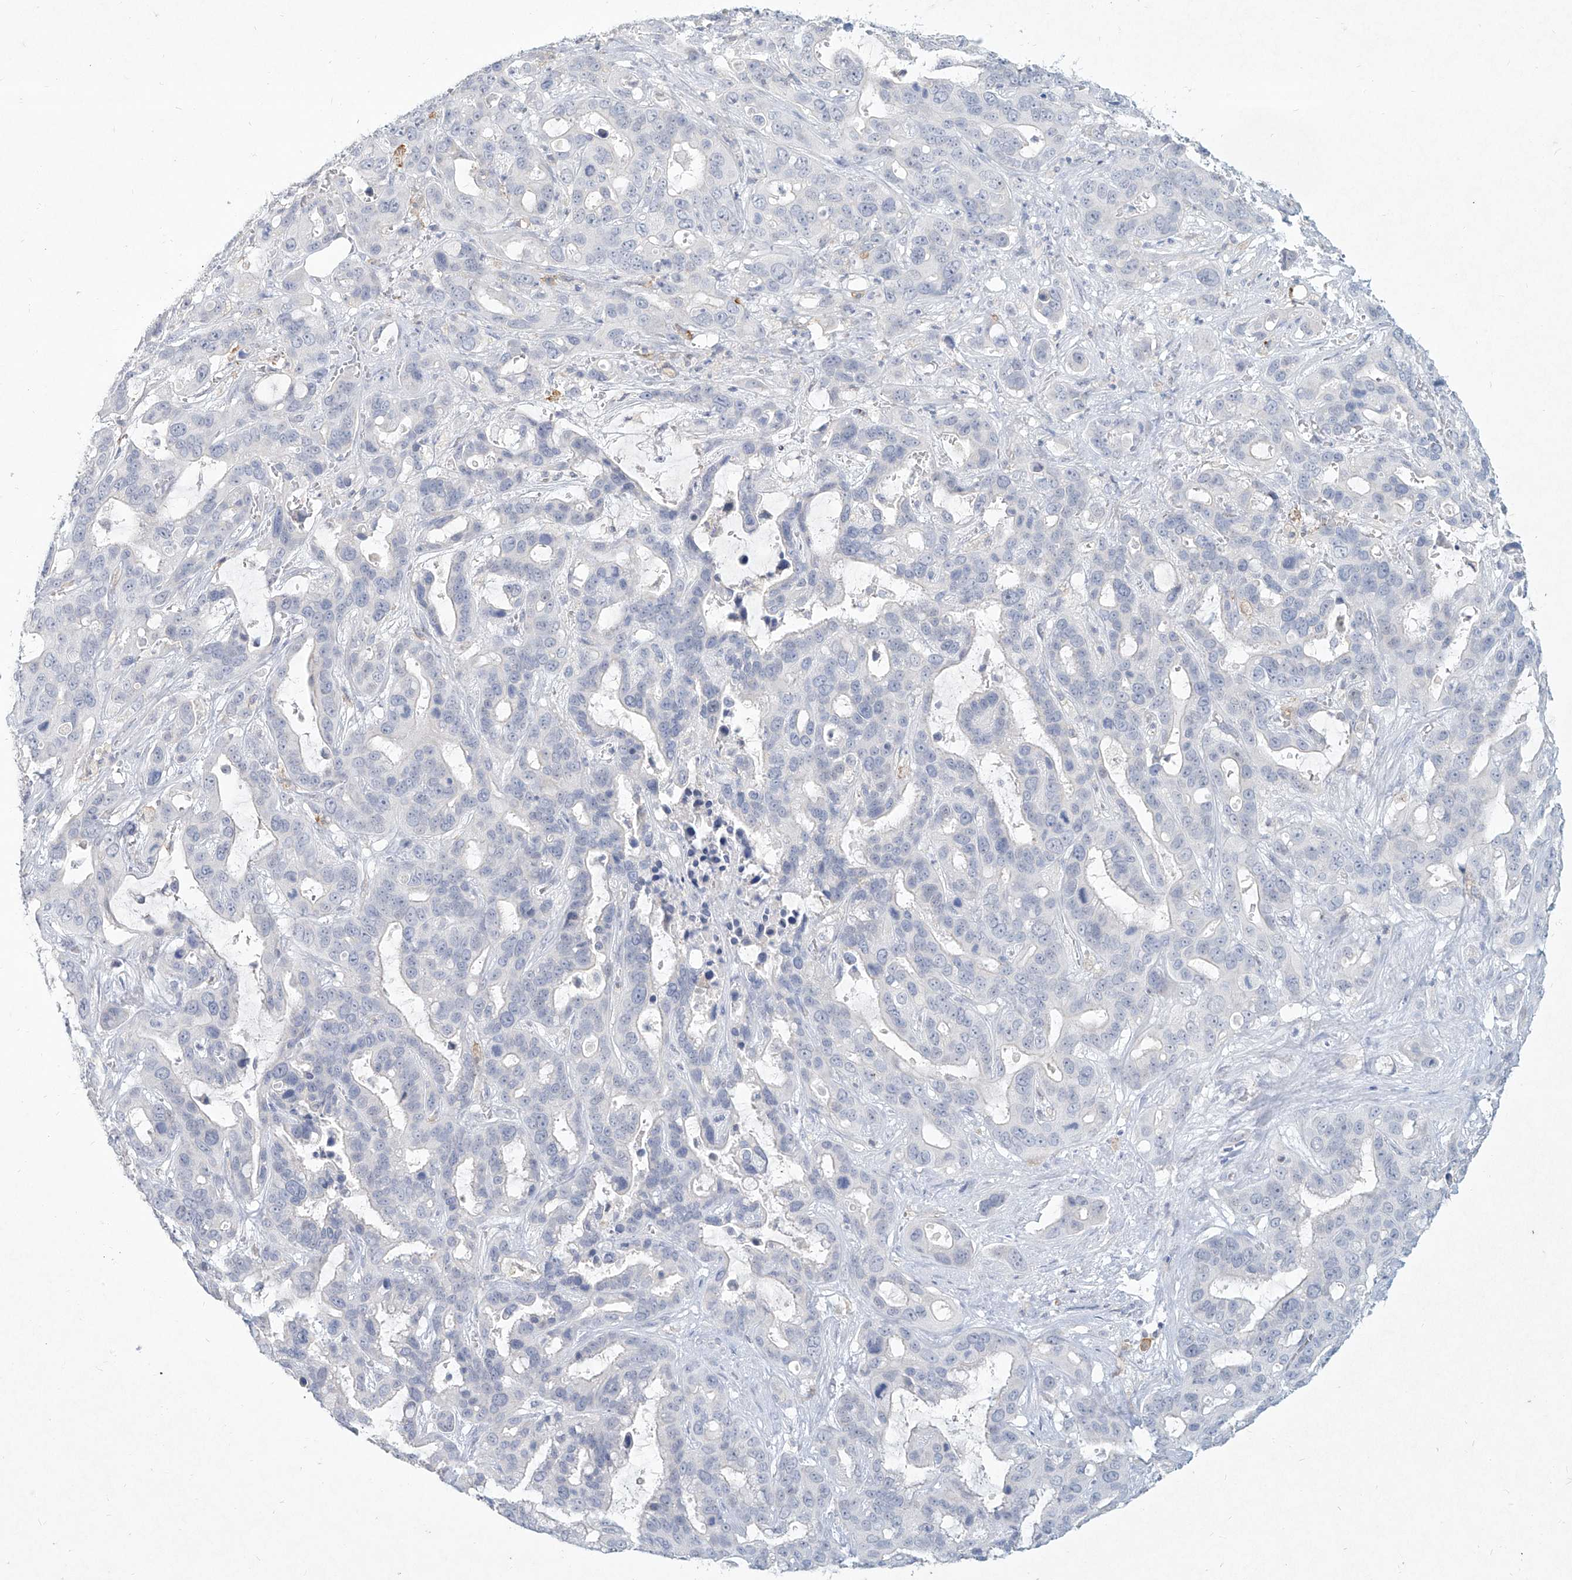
{"staining": {"intensity": "negative", "quantity": "none", "location": "none"}, "tissue": "liver cancer", "cell_type": "Tumor cells", "image_type": "cancer", "snomed": [{"axis": "morphology", "description": "Cholangiocarcinoma"}, {"axis": "topography", "description": "Liver"}], "caption": "Liver cancer was stained to show a protein in brown. There is no significant expression in tumor cells.", "gene": "CD209", "patient": {"sex": "female", "age": 65}}